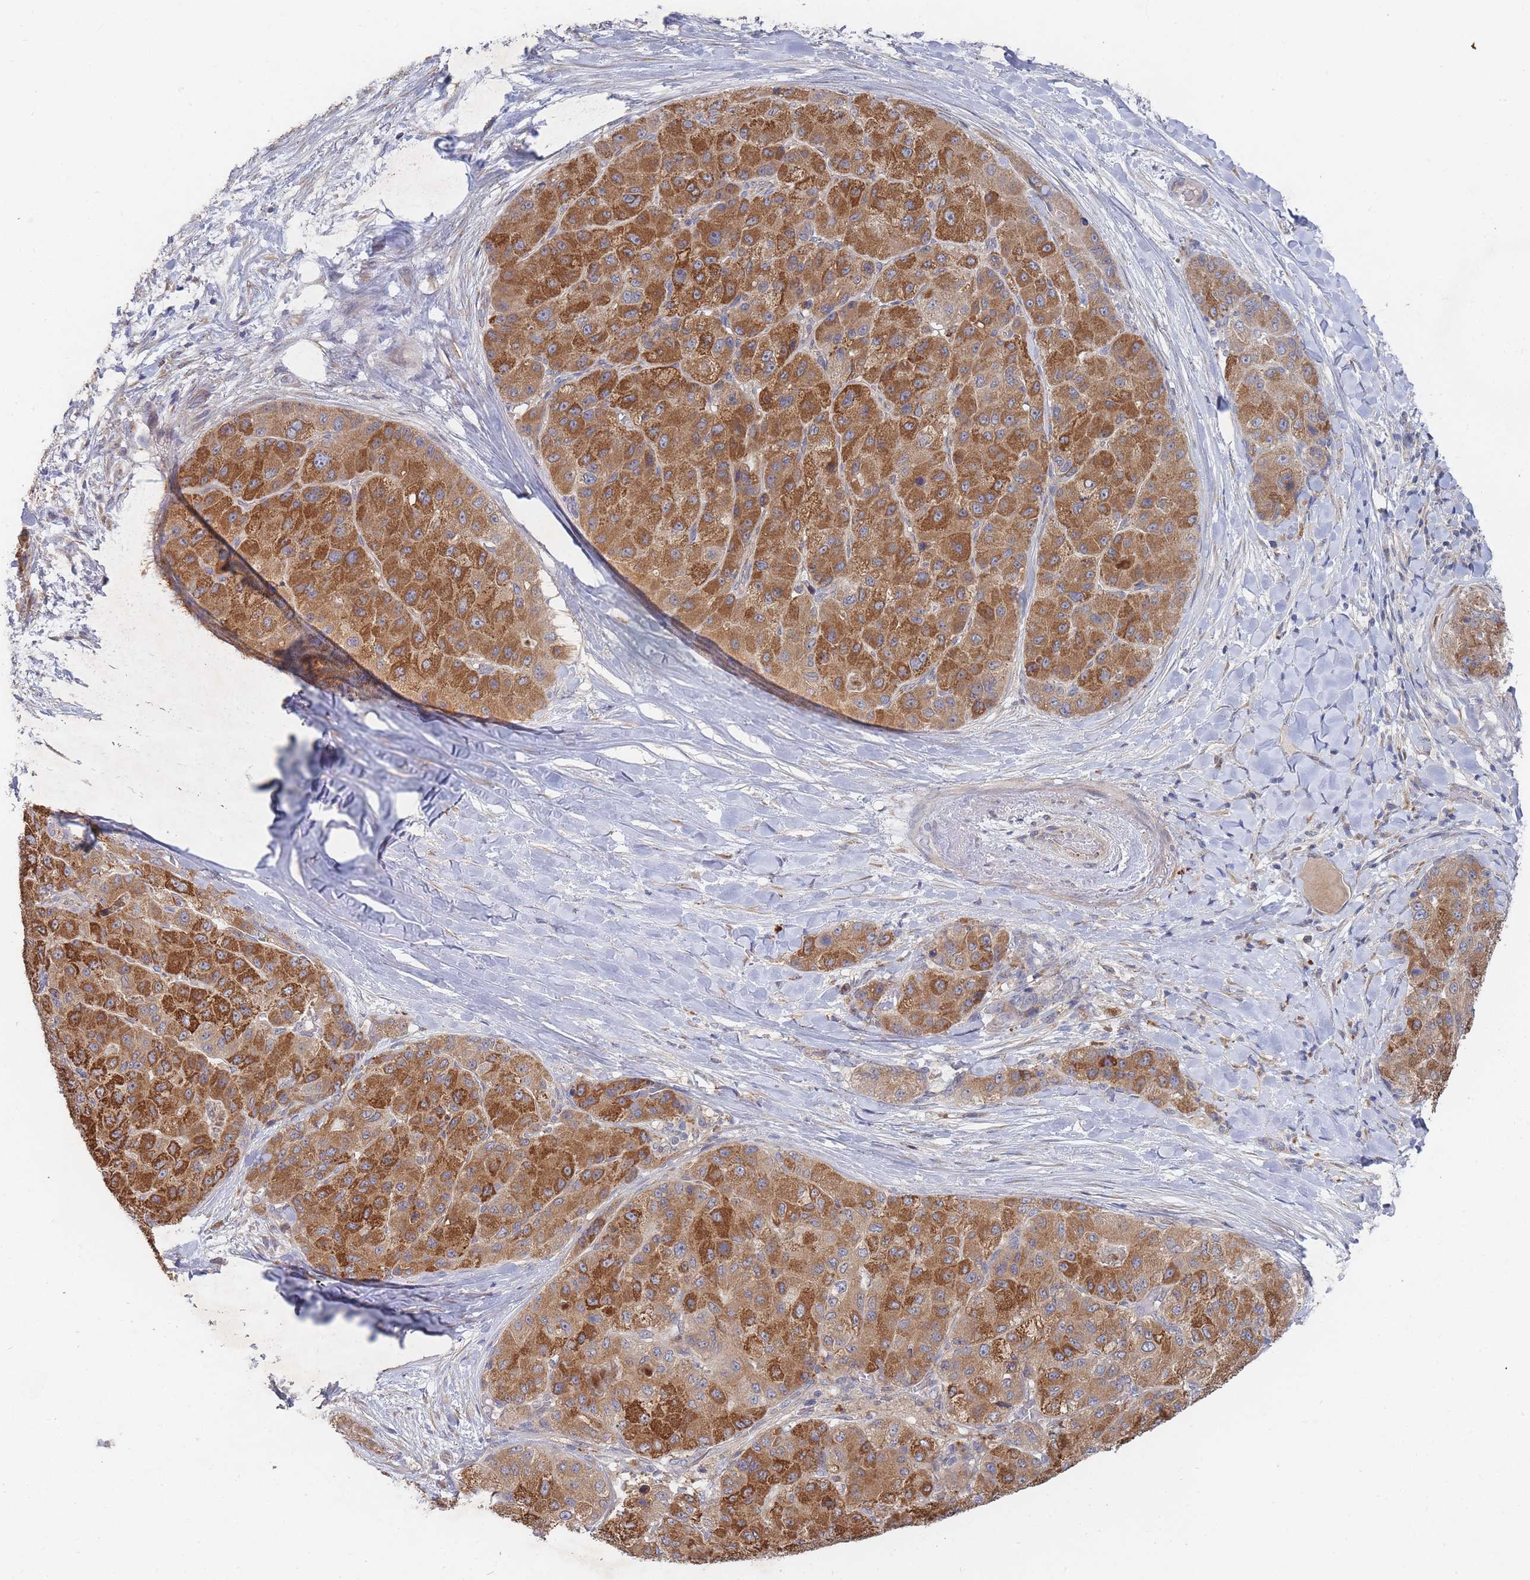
{"staining": {"intensity": "strong", "quantity": ">75%", "location": "cytoplasmic/membranous"}, "tissue": "liver cancer", "cell_type": "Tumor cells", "image_type": "cancer", "snomed": [{"axis": "morphology", "description": "Carcinoma, Hepatocellular, NOS"}, {"axis": "topography", "description": "Liver"}], "caption": "Immunohistochemical staining of human hepatocellular carcinoma (liver) shows high levels of strong cytoplasmic/membranous protein expression in about >75% of tumor cells.", "gene": "SLC35F5", "patient": {"sex": "male", "age": 80}}